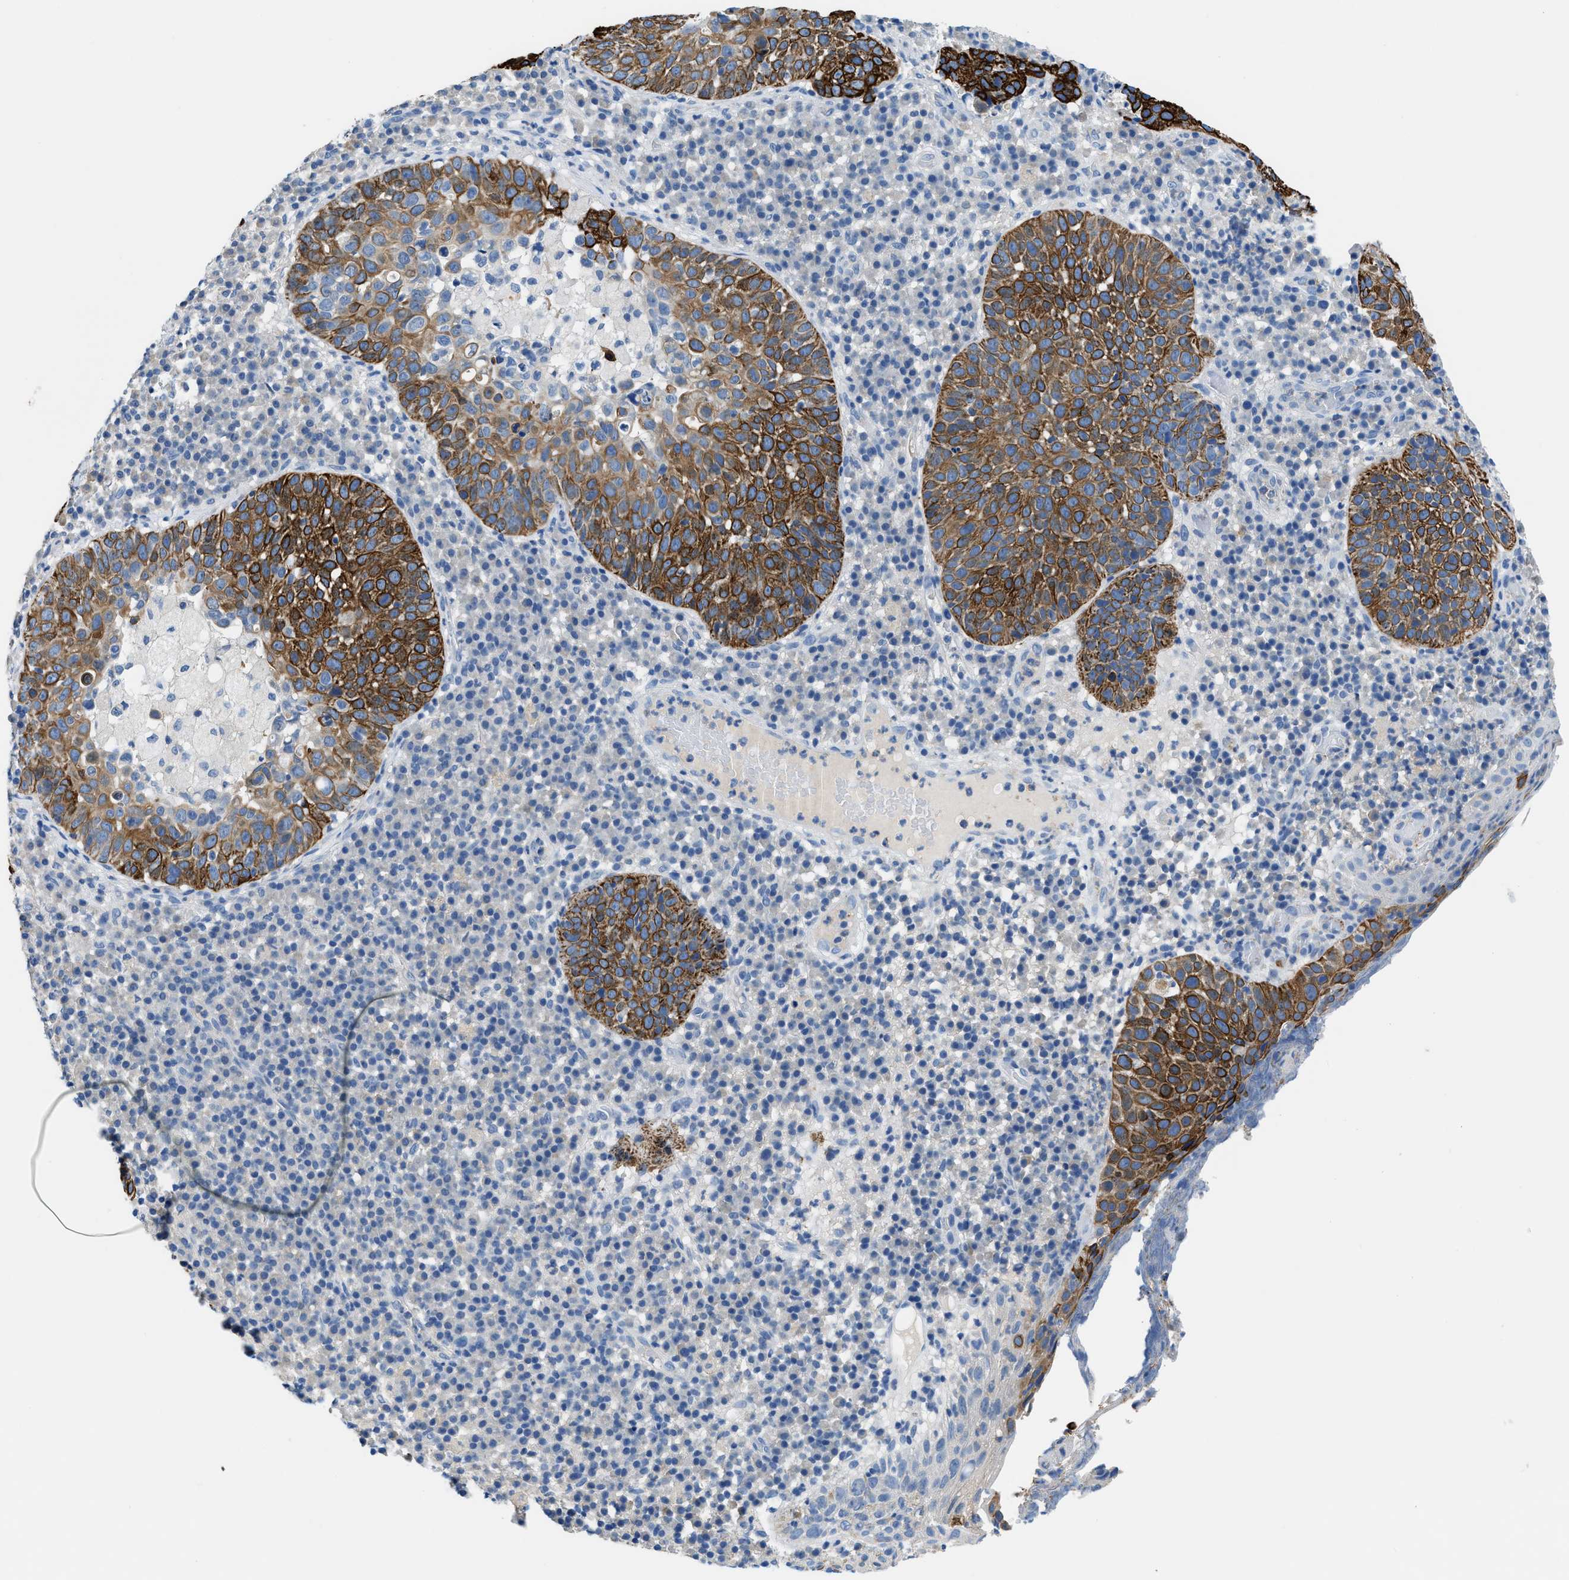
{"staining": {"intensity": "strong", "quantity": ">75%", "location": "cytoplasmic/membranous"}, "tissue": "skin cancer", "cell_type": "Tumor cells", "image_type": "cancer", "snomed": [{"axis": "morphology", "description": "Squamous cell carcinoma in situ, NOS"}, {"axis": "morphology", "description": "Squamous cell carcinoma, NOS"}, {"axis": "topography", "description": "Skin"}], "caption": "About >75% of tumor cells in human squamous cell carcinoma in situ (skin) demonstrate strong cytoplasmic/membranous protein expression as visualized by brown immunohistochemical staining.", "gene": "SLC10A6", "patient": {"sex": "male", "age": 93}}